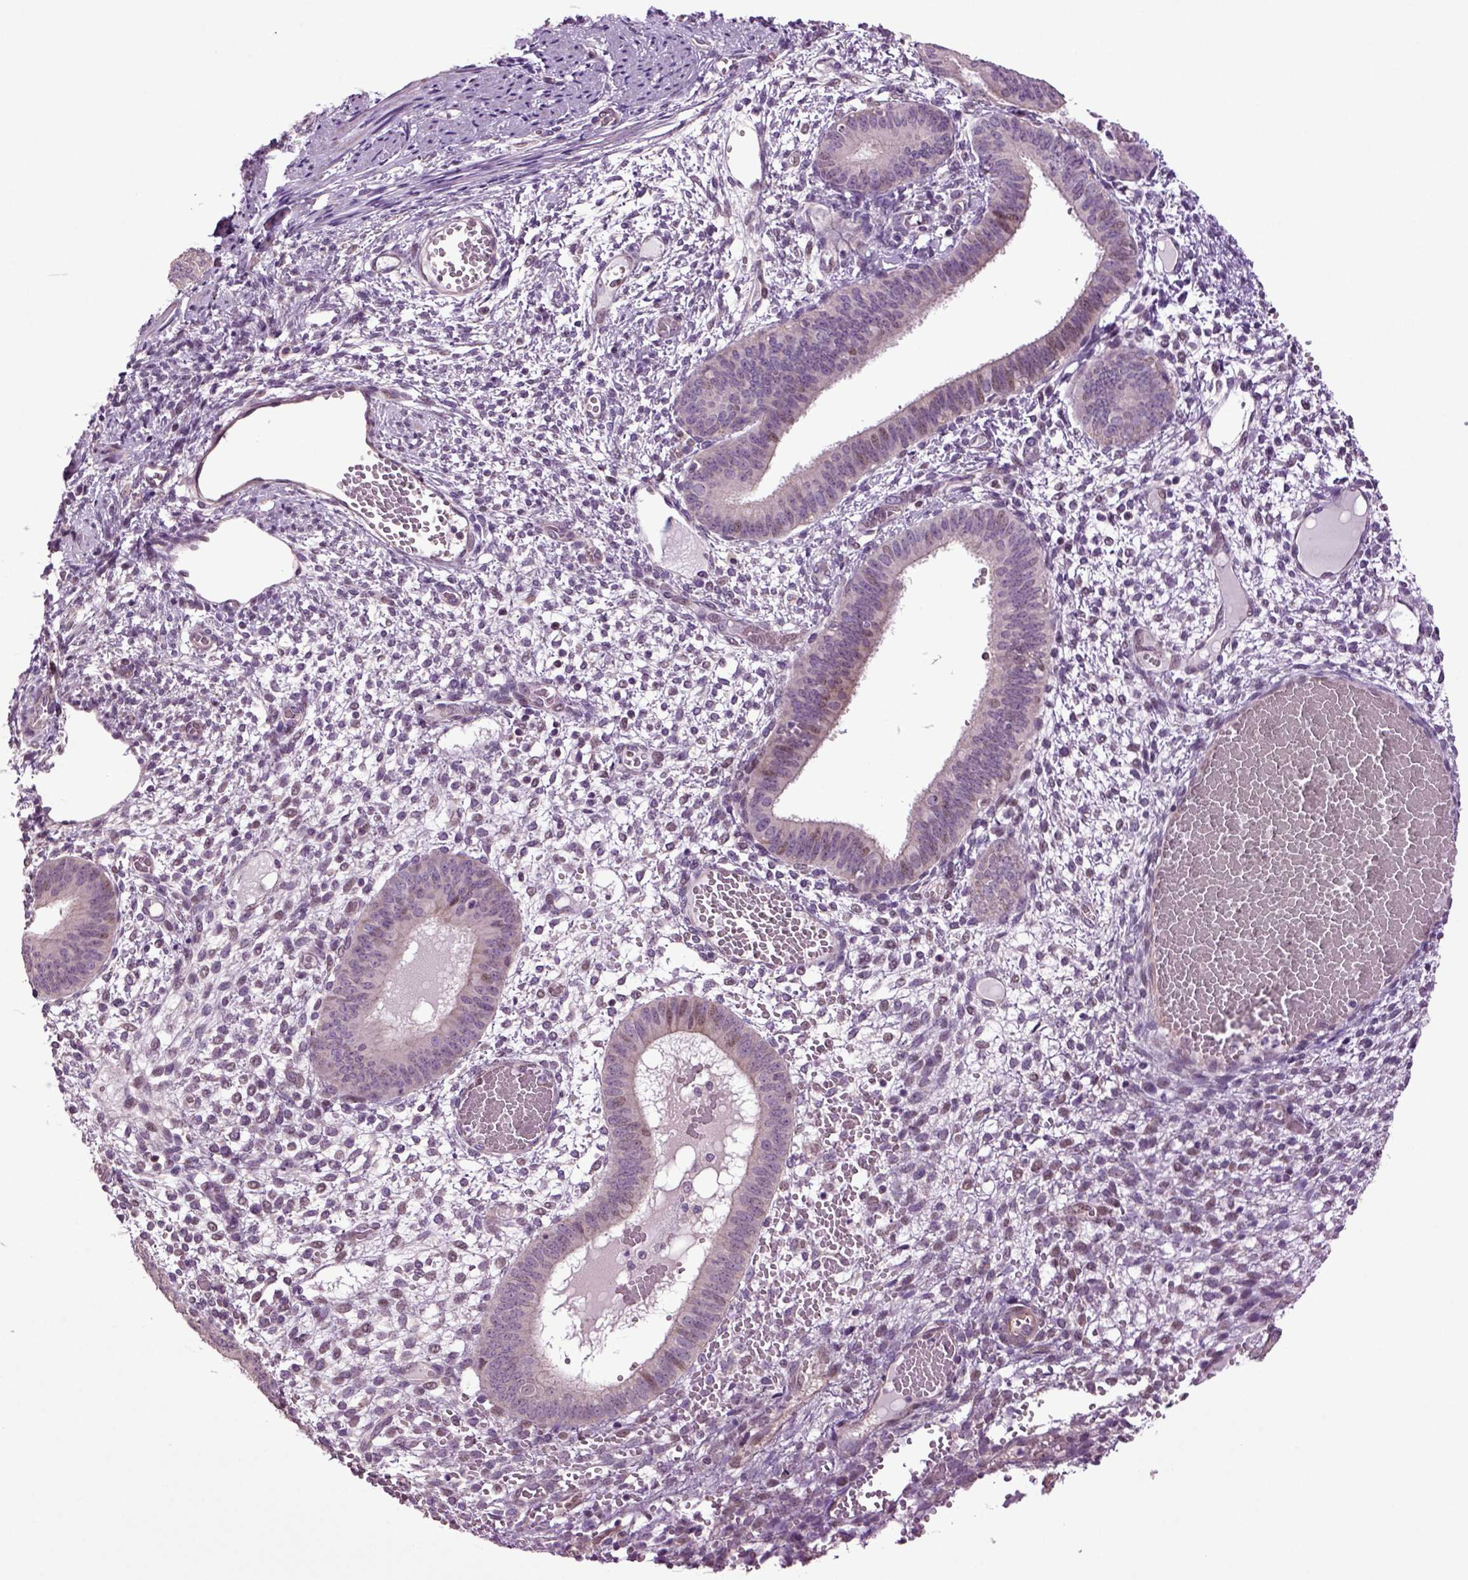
{"staining": {"intensity": "negative", "quantity": "none", "location": "none"}, "tissue": "endometrium", "cell_type": "Cells in endometrial stroma", "image_type": "normal", "snomed": [{"axis": "morphology", "description": "Normal tissue, NOS"}, {"axis": "topography", "description": "Endometrium"}], "caption": "This is an IHC photomicrograph of normal human endometrium. There is no positivity in cells in endometrial stroma.", "gene": "HAGHL", "patient": {"sex": "female", "age": 42}}